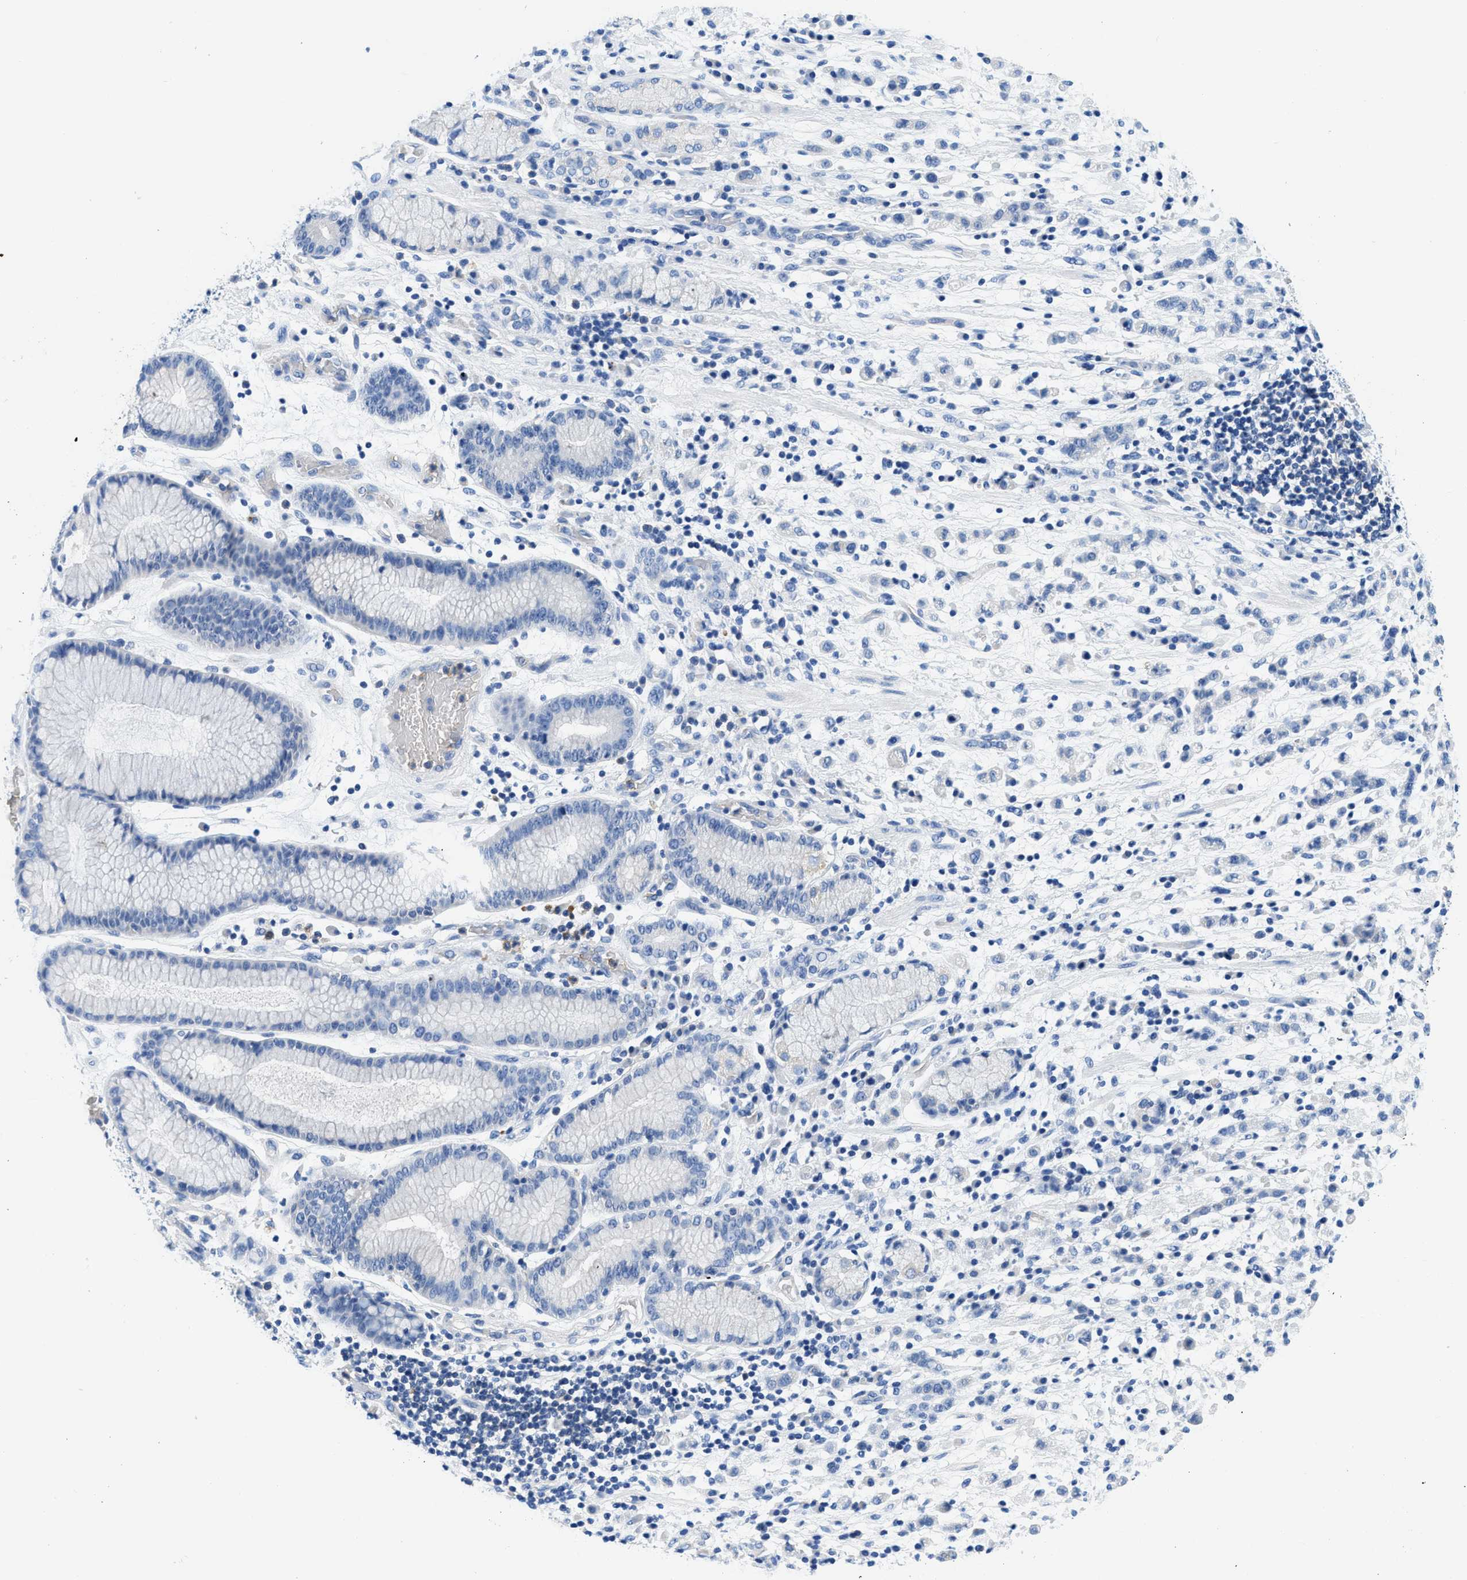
{"staining": {"intensity": "negative", "quantity": "none", "location": "none"}, "tissue": "stomach cancer", "cell_type": "Tumor cells", "image_type": "cancer", "snomed": [{"axis": "morphology", "description": "Adenocarcinoma, NOS"}, {"axis": "topography", "description": "Stomach, lower"}], "caption": "The IHC micrograph has no significant staining in tumor cells of adenocarcinoma (stomach) tissue.", "gene": "NEB", "patient": {"sex": "male", "age": 88}}